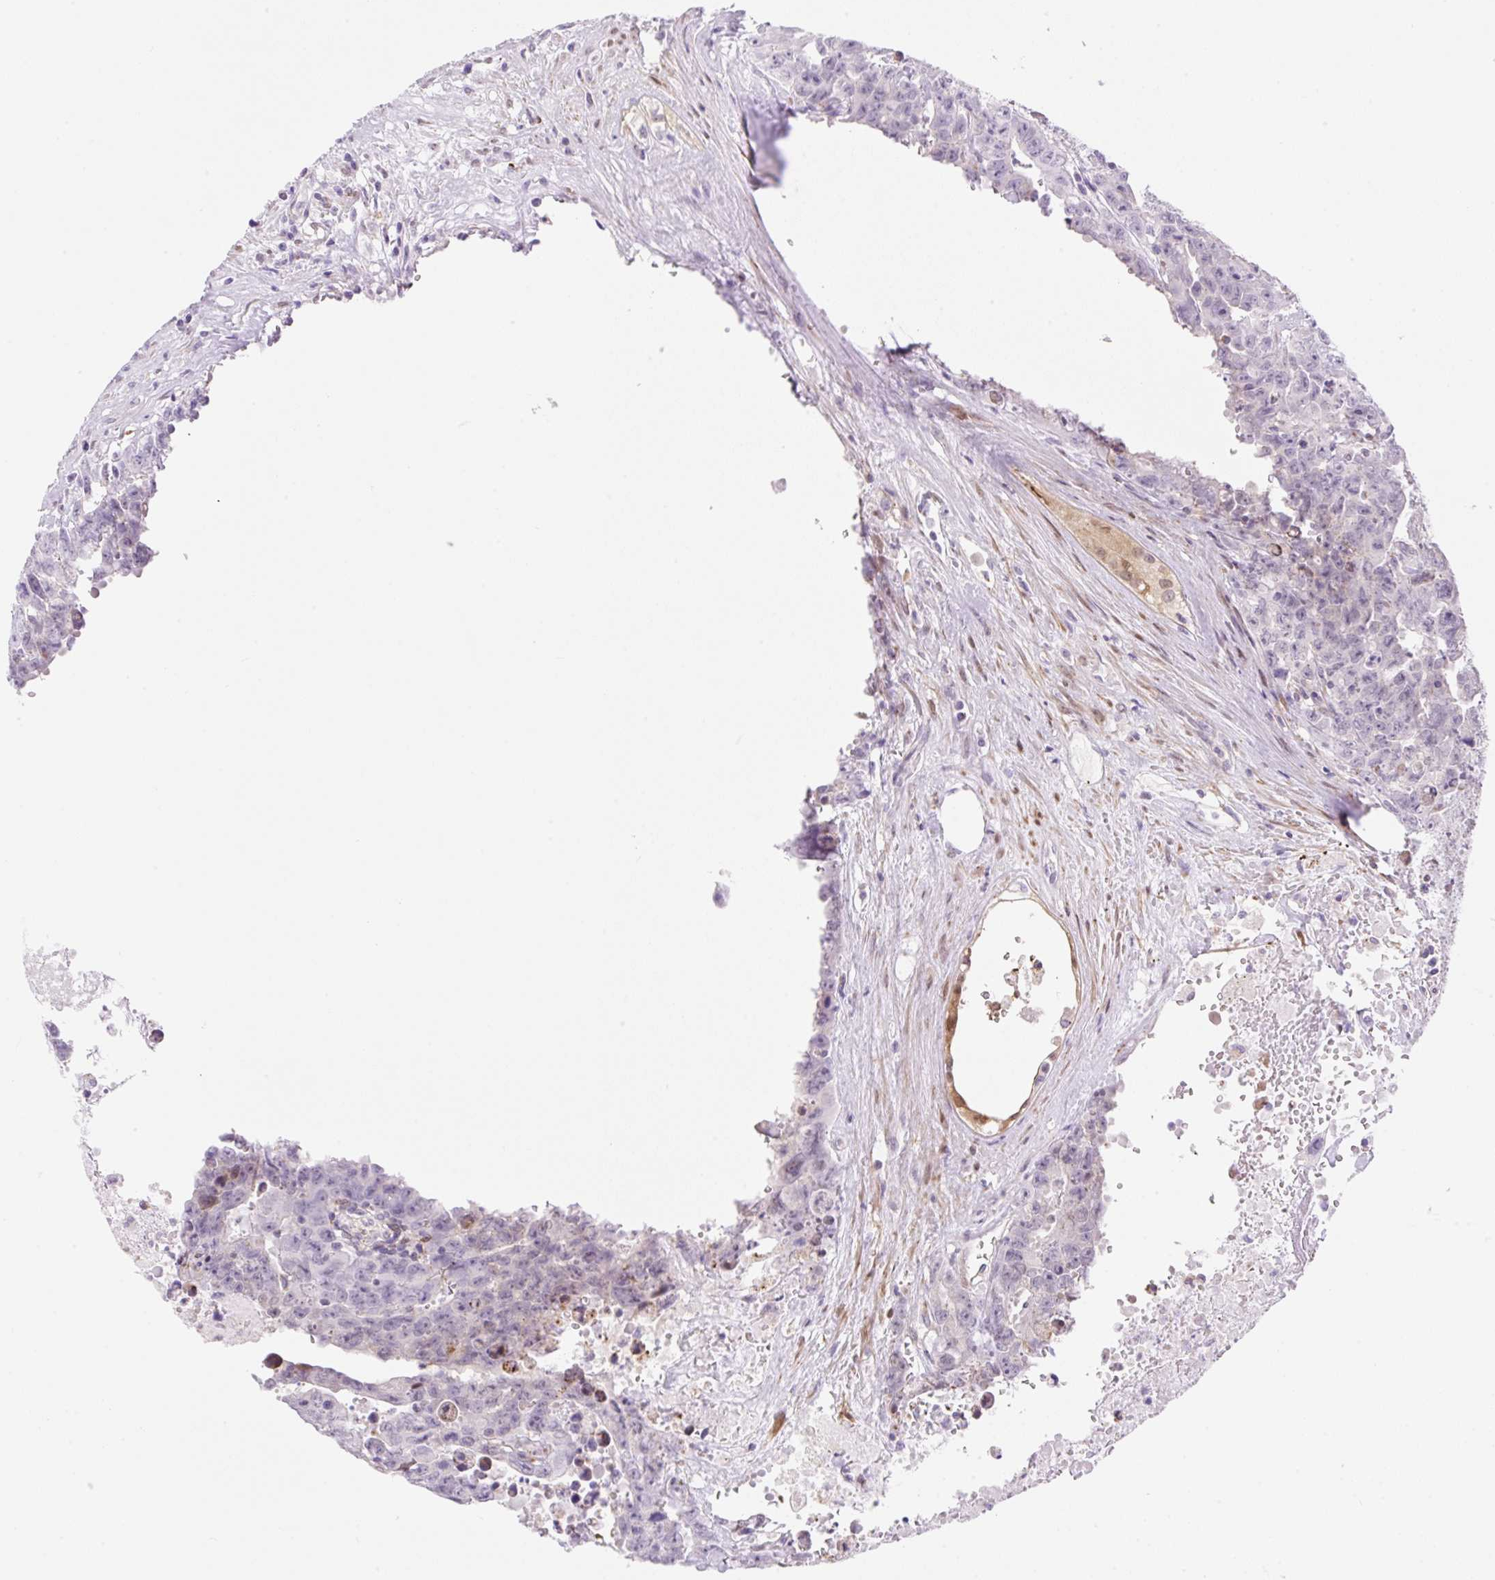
{"staining": {"intensity": "negative", "quantity": "none", "location": "none"}, "tissue": "testis cancer", "cell_type": "Tumor cells", "image_type": "cancer", "snomed": [{"axis": "morphology", "description": "Carcinoma, Embryonal, NOS"}, {"axis": "topography", "description": "Testis"}], "caption": "DAB (3,3'-diaminobenzidine) immunohistochemical staining of human embryonal carcinoma (testis) demonstrates no significant positivity in tumor cells.", "gene": "ZFP41", "patient": {"sex": "male", "age": 24}}